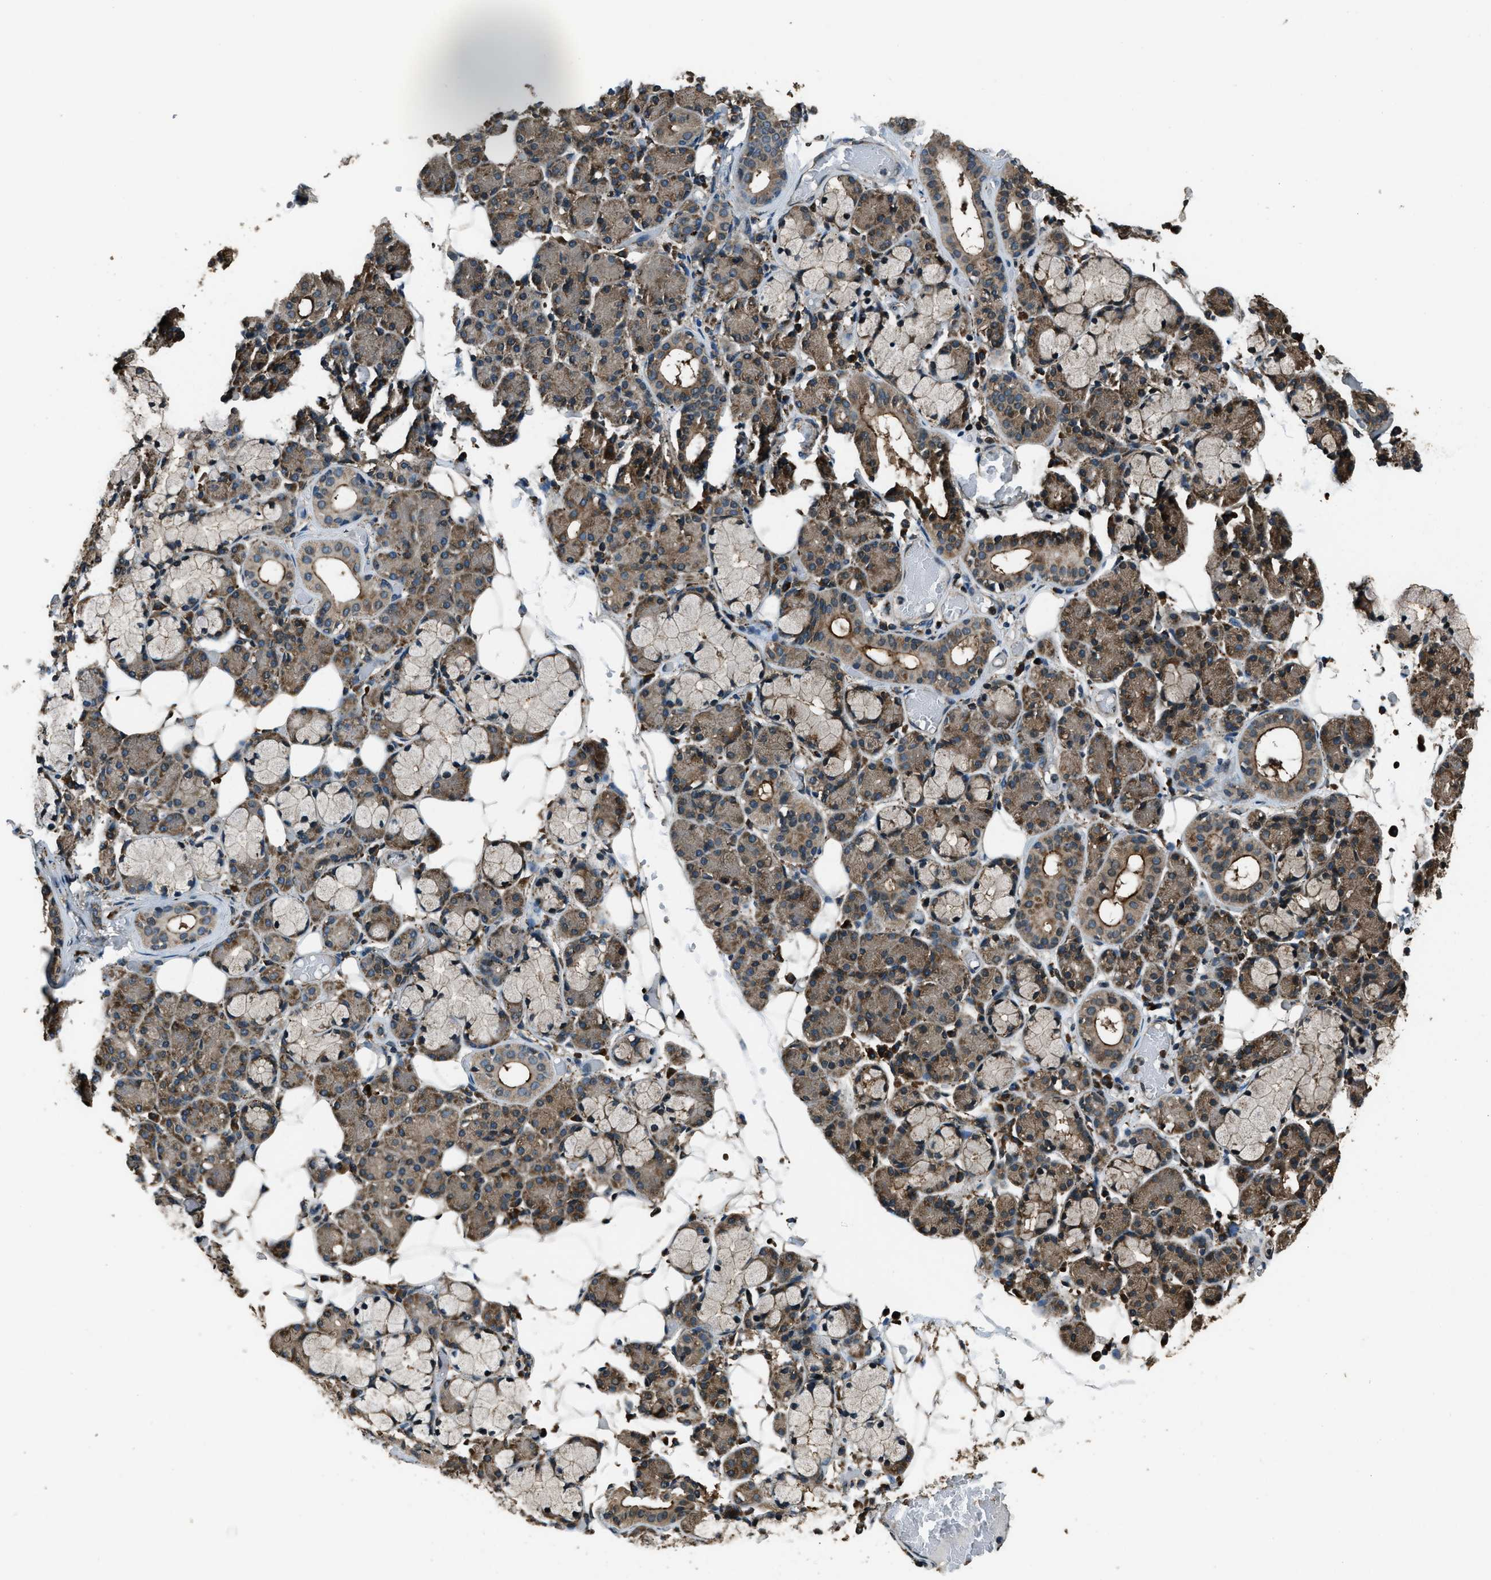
{"staining": {"intensity": "moderate", "quantity": ">75%", "location": "cytoplasmic/membranous"}, "tissue": "salivary gland", "cell_type": "Glandular cells", "image_type": "normal", "snomed": [{"axis": "morphology", "description": "Normal tissue, NOS"}, {"axis": "topography", "description": "Salivary gland"}], "caption": "A photomicrograph of human salivary gland stained for a protein shows moderate cytoplasmic/membranous brown staining in glandular cells. Nuclei are stained in blue.", "gene": "TRIM4", "patient": {"sex": "male", "age": 63}}